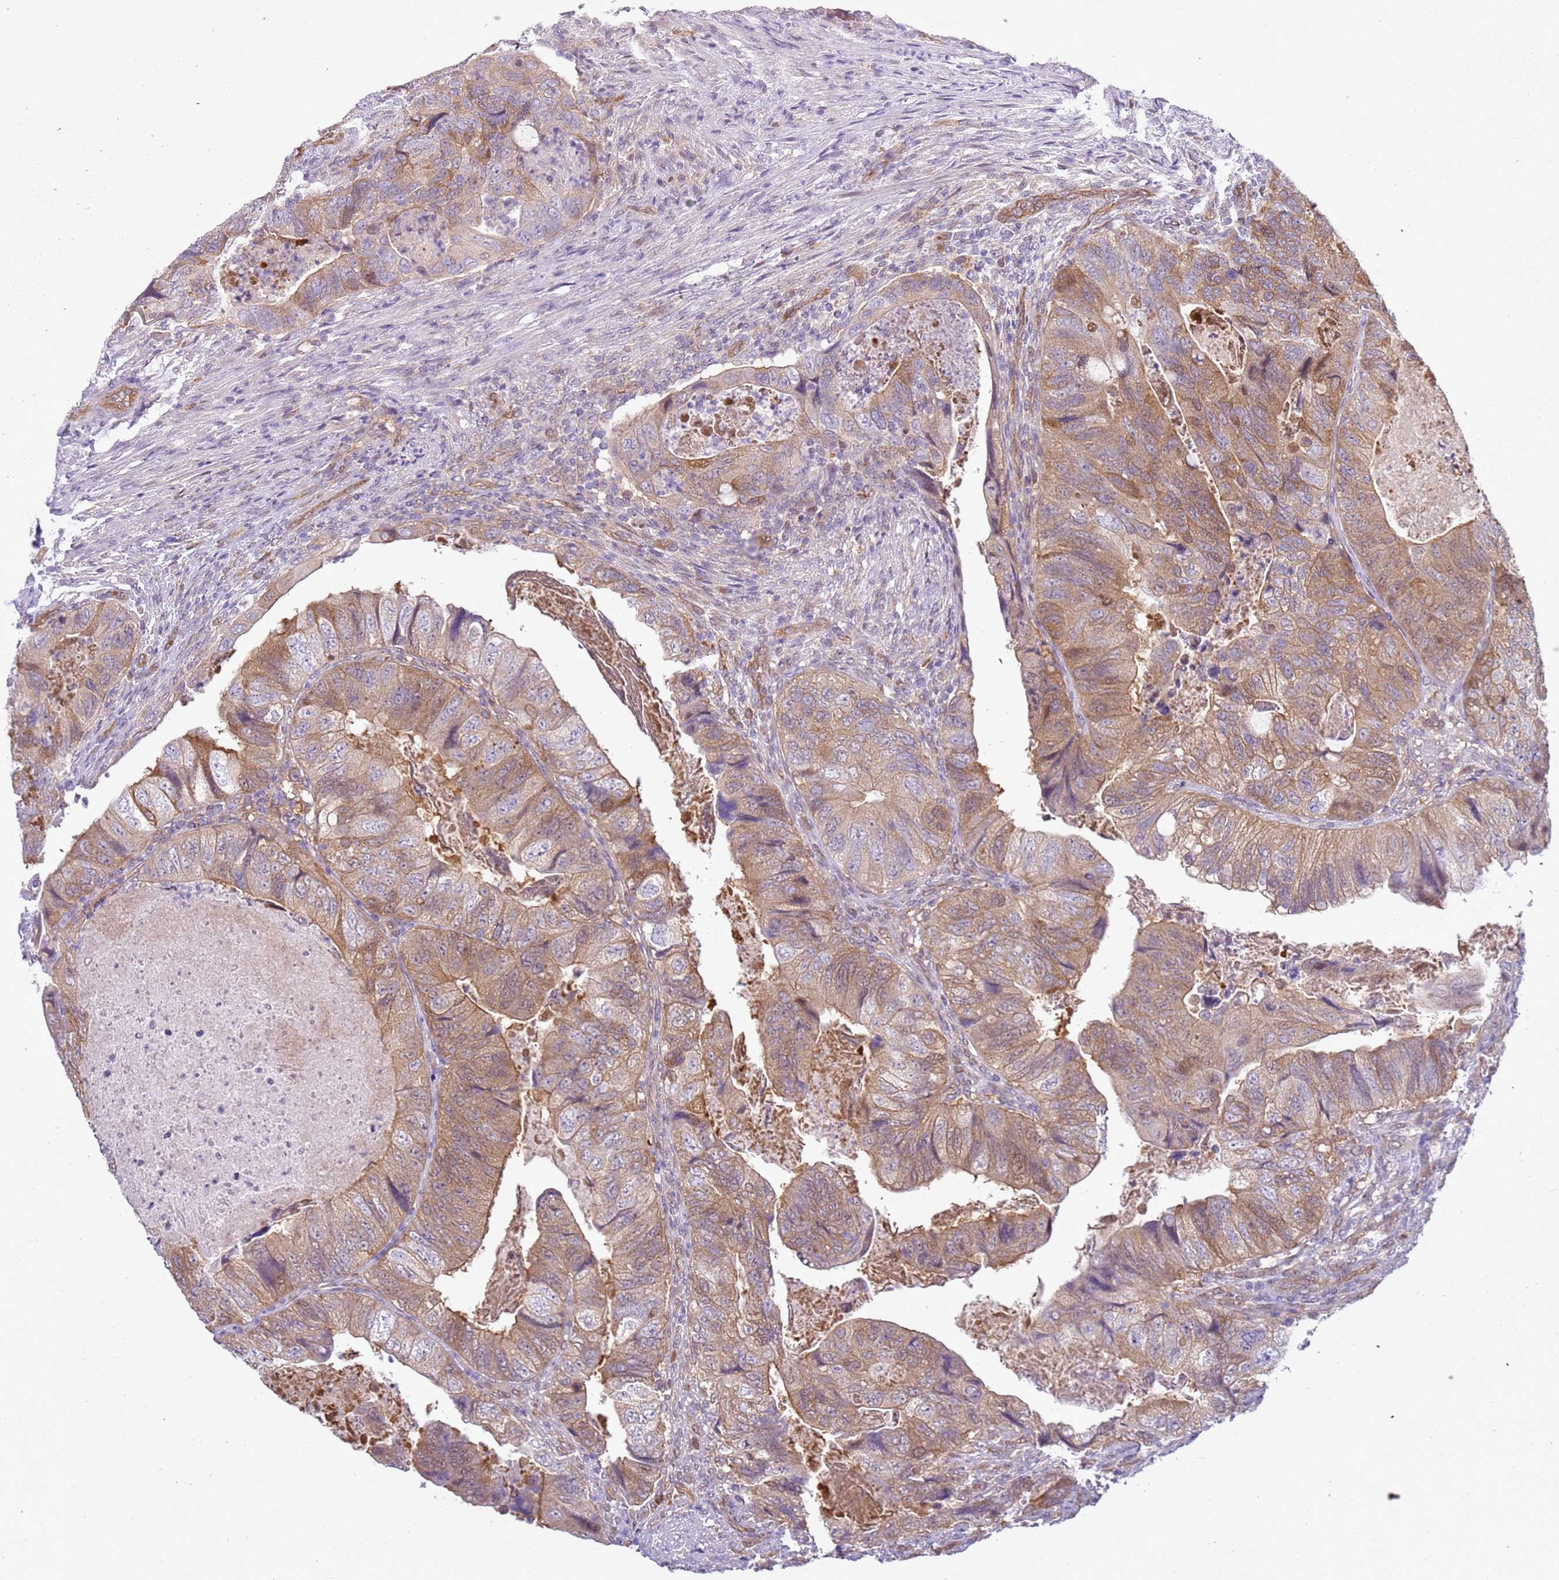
{"staining": {"intensity": "moderate", "quantity": ">75%", "location": "cytoplasmic/membranous"}, "tissue": "colorectal cancer", "cell_type": "Tumor cells", "image_type": "cancer", "snomed": [{"axis": "morphology", "description": "Adenocarcinoma, NOS"}, {"axis": "topography", "description": "Rectum"}], "caption": "Approximately >75% of tumor cells in adenocarcinoma (colorectal) demonstrate moderate cytoplasmic/membranous protein expression as visualized by brown immunohistochemical staining.", "gene": "YWHAE", "patient": {"sex": "male", "age": 63}}